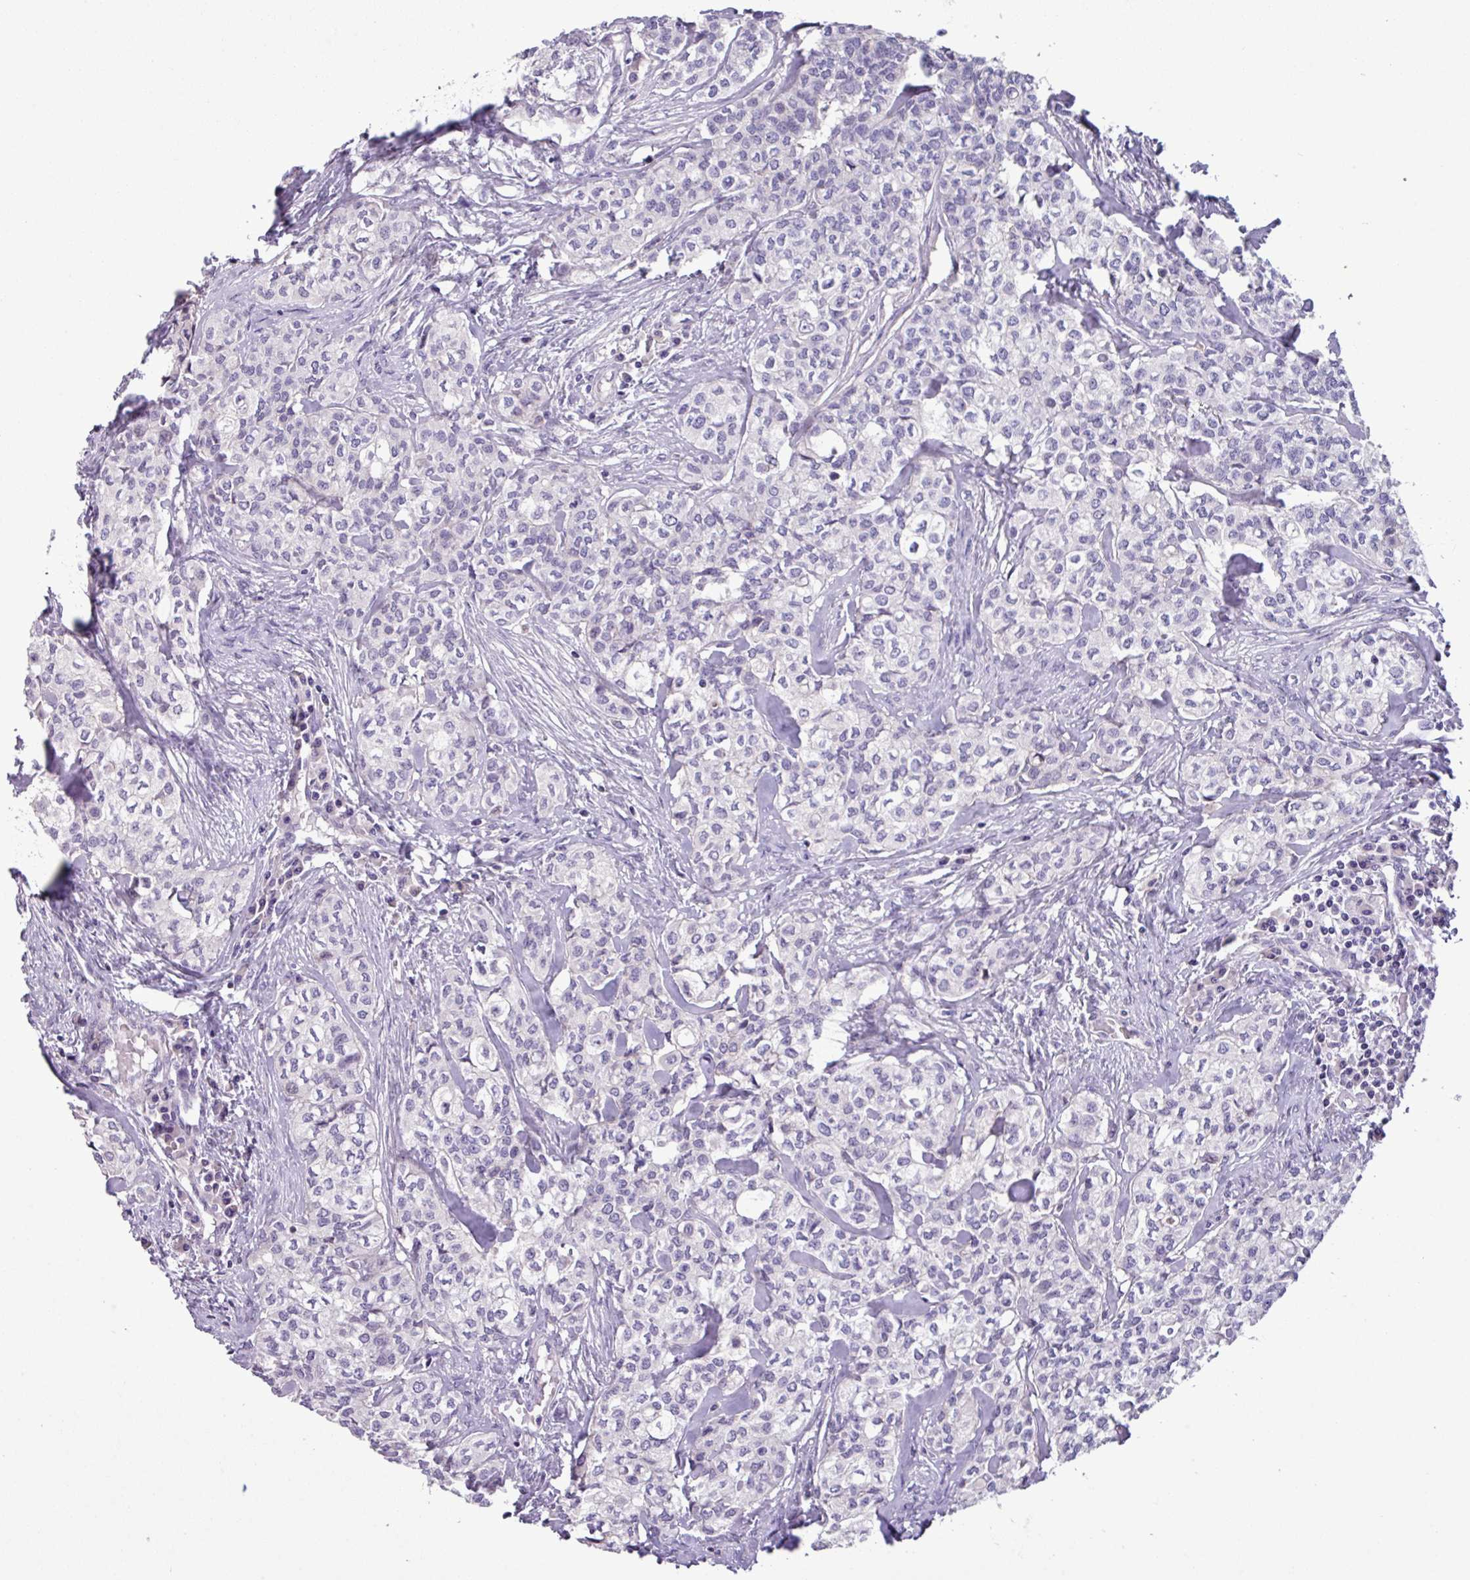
{"staining": {"intensity": "negative", "quantity": "none", "location": "none"}, "tissue": "head and neck cancer", "cell_type": "Tumor cells", "image_type": "cancer", "snomed": [{"axis": "morphology", "description": "Adenocarcinoma, NOS"}, {"axis": "topography", "description": "Head-Neck"}], "caption": "Head and neck adenocarcinoma stained for a protein using immunohistochemistry exhibits no expression tumor cells.", "gene": "PNLDC1", "patient": {"sex": "male", "age": 81}}